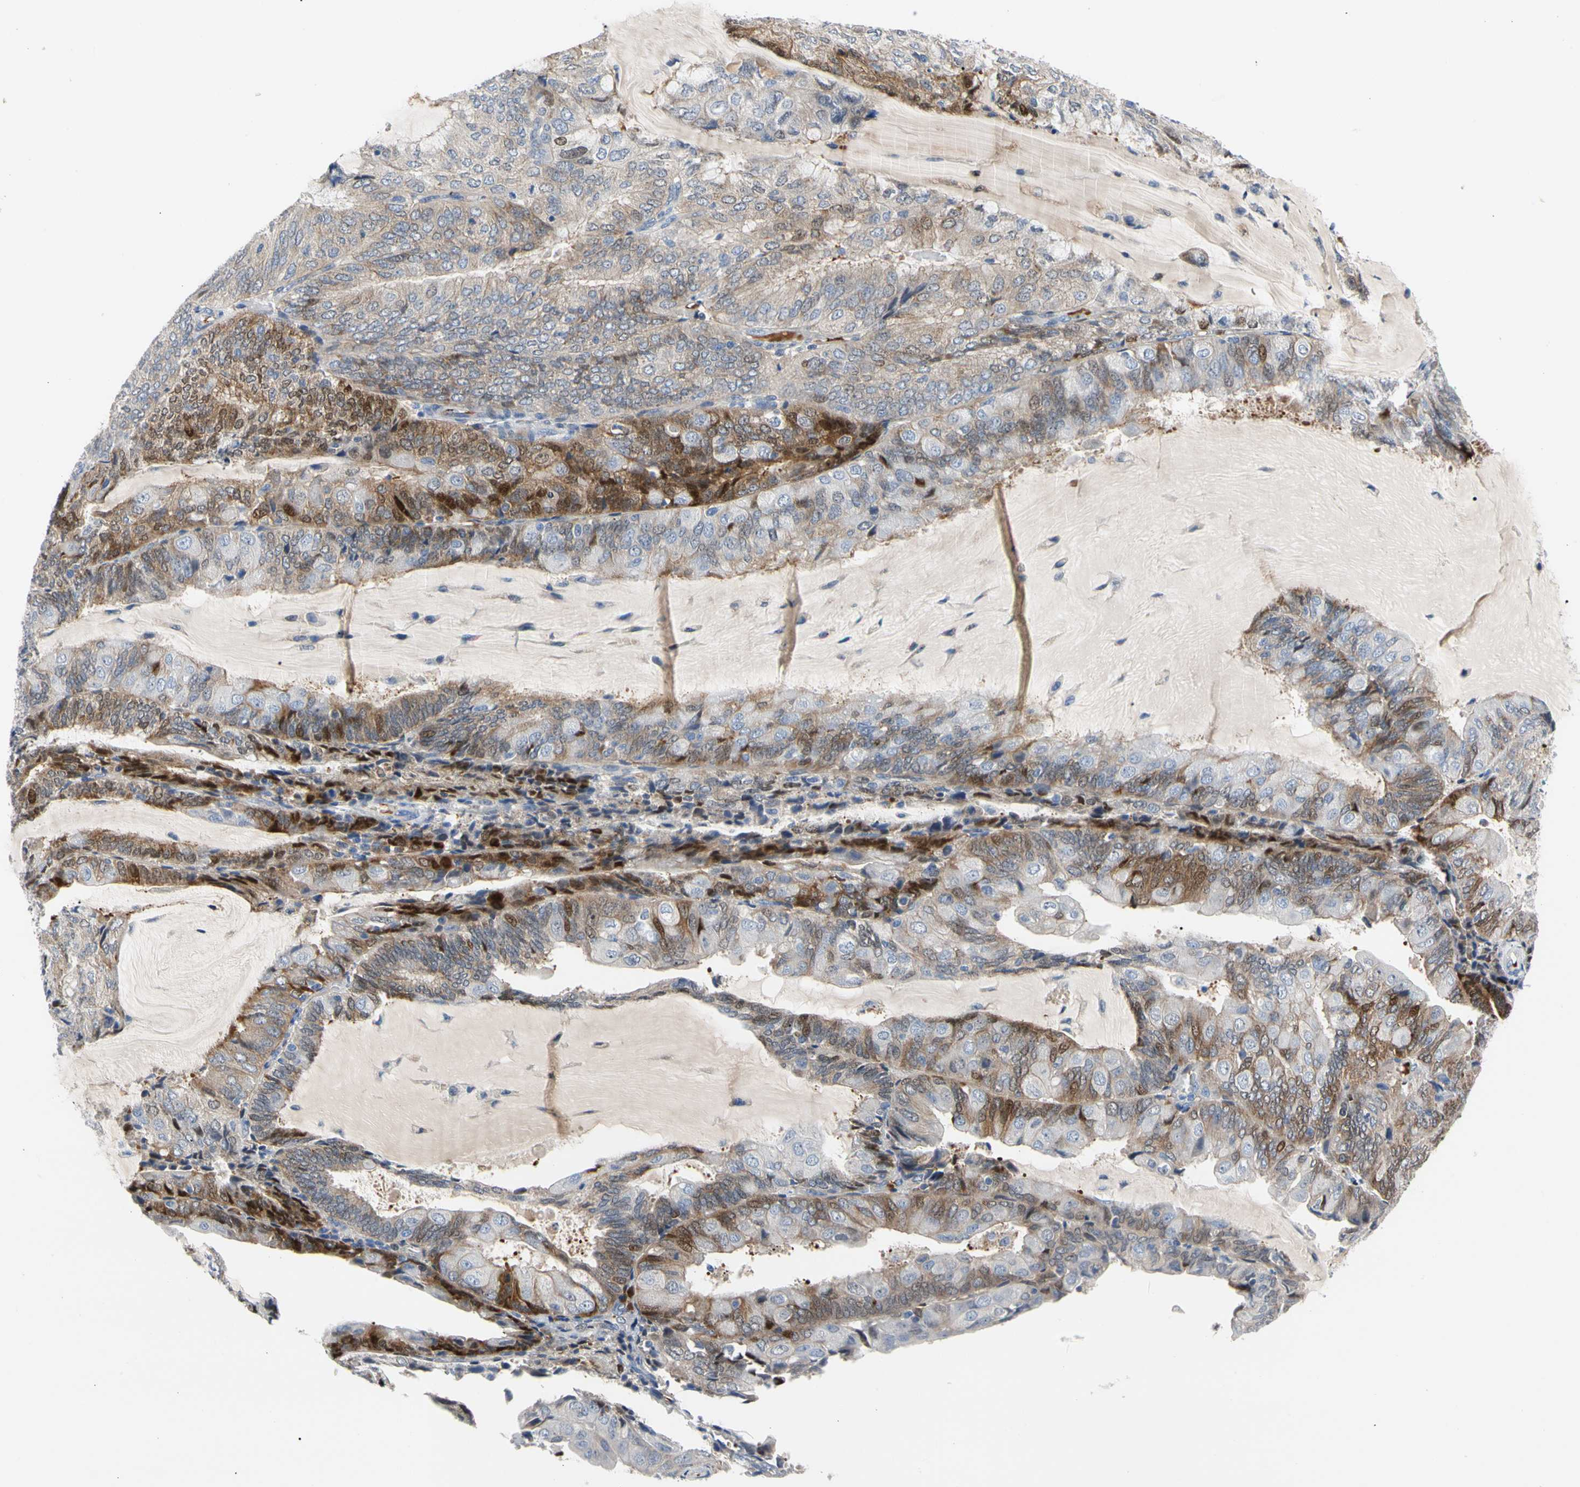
{"staining": {"intensity": "moderate", "quantity": "25%-75%", "location": "cytoplasmic/membranous,nuclear"}, "tissue": "endometrial cancer", "cell_type": "Tumor cells", "image_type": "cancer", "snomed": [{"axis": "morphology", "description": "Adenocarcinoma, NOS"}, {"axis": "topography", "description": "Endometrium"}], "caption": "This image shows endometrial adenocarcinoma stained with immunohistochemistry (IHC) to label a protein in brown. The cytoplasmic/membranous and nuclear of tumor cells show moderate positivity for the protein. Nuclei are counter-stained blue.", "gene": "HMGCR", "patient": {"sex": "female", "age": 81}}